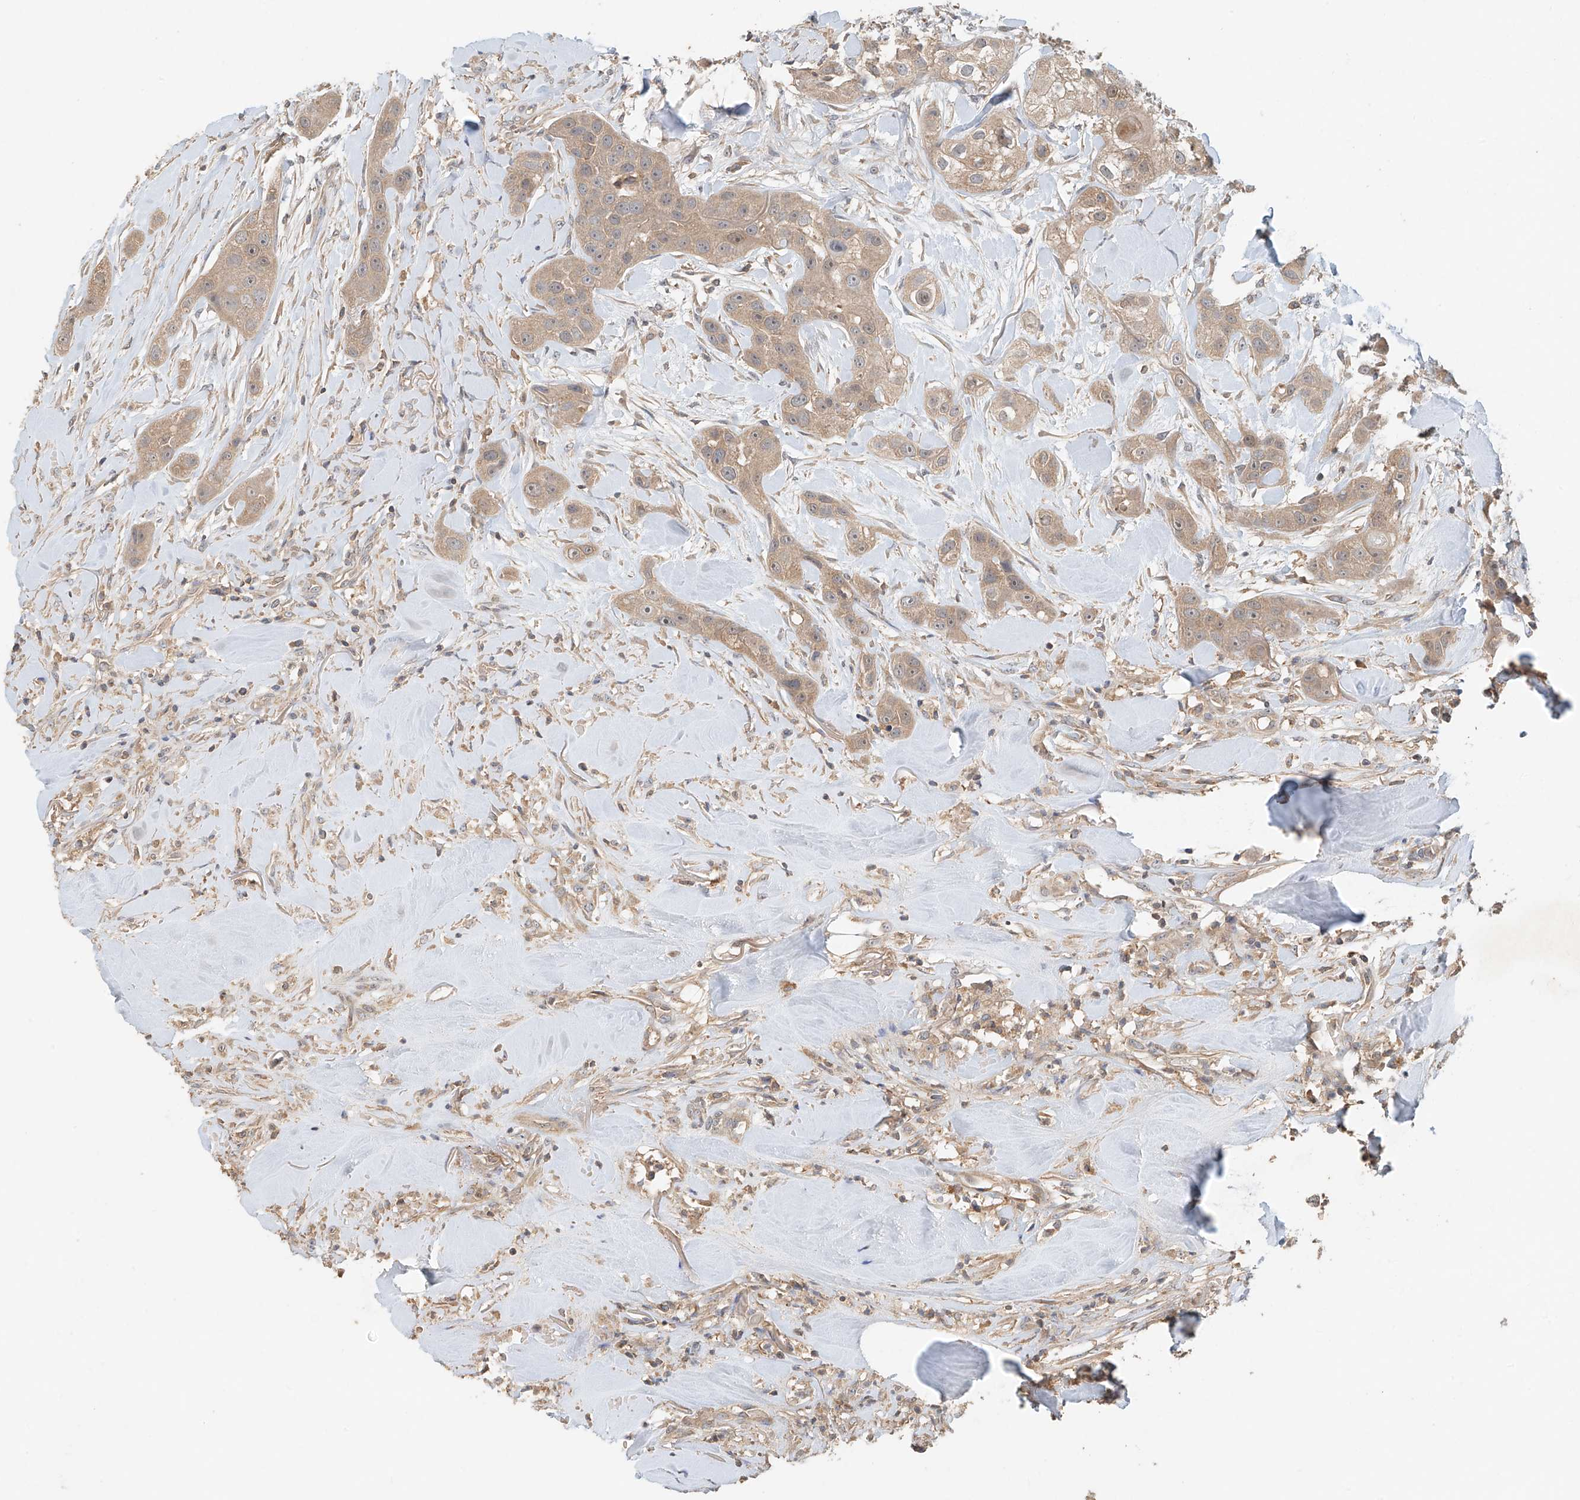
{"staining": {"intensity": "weak", "quantity": ">75%", "location": "cytoplasmic/membranous"}, "tissue": "head and neck cancer", "cell_type": "Tumor cells", "image_type": "cancer", "snomed": [{"axis": "morphology", "description": "Normal tissue, NOS"}, {"axis": "morphology", "description": "Squamous cell carcinoma, NOS"}, {"axis": "topography", "description": "Skeletal muscle"}, {"axis": "topography", "description": "Head-Neck"}], "caption": "There is low levels of weak cytoplasmic/membranous expression in tumor cells of head and neck squamous cell carcinoma, as demonstrated by immunohistochemical staining (brown color).", "gene": "GNB1L", "patient": {"sex": "male", "age": 51}}